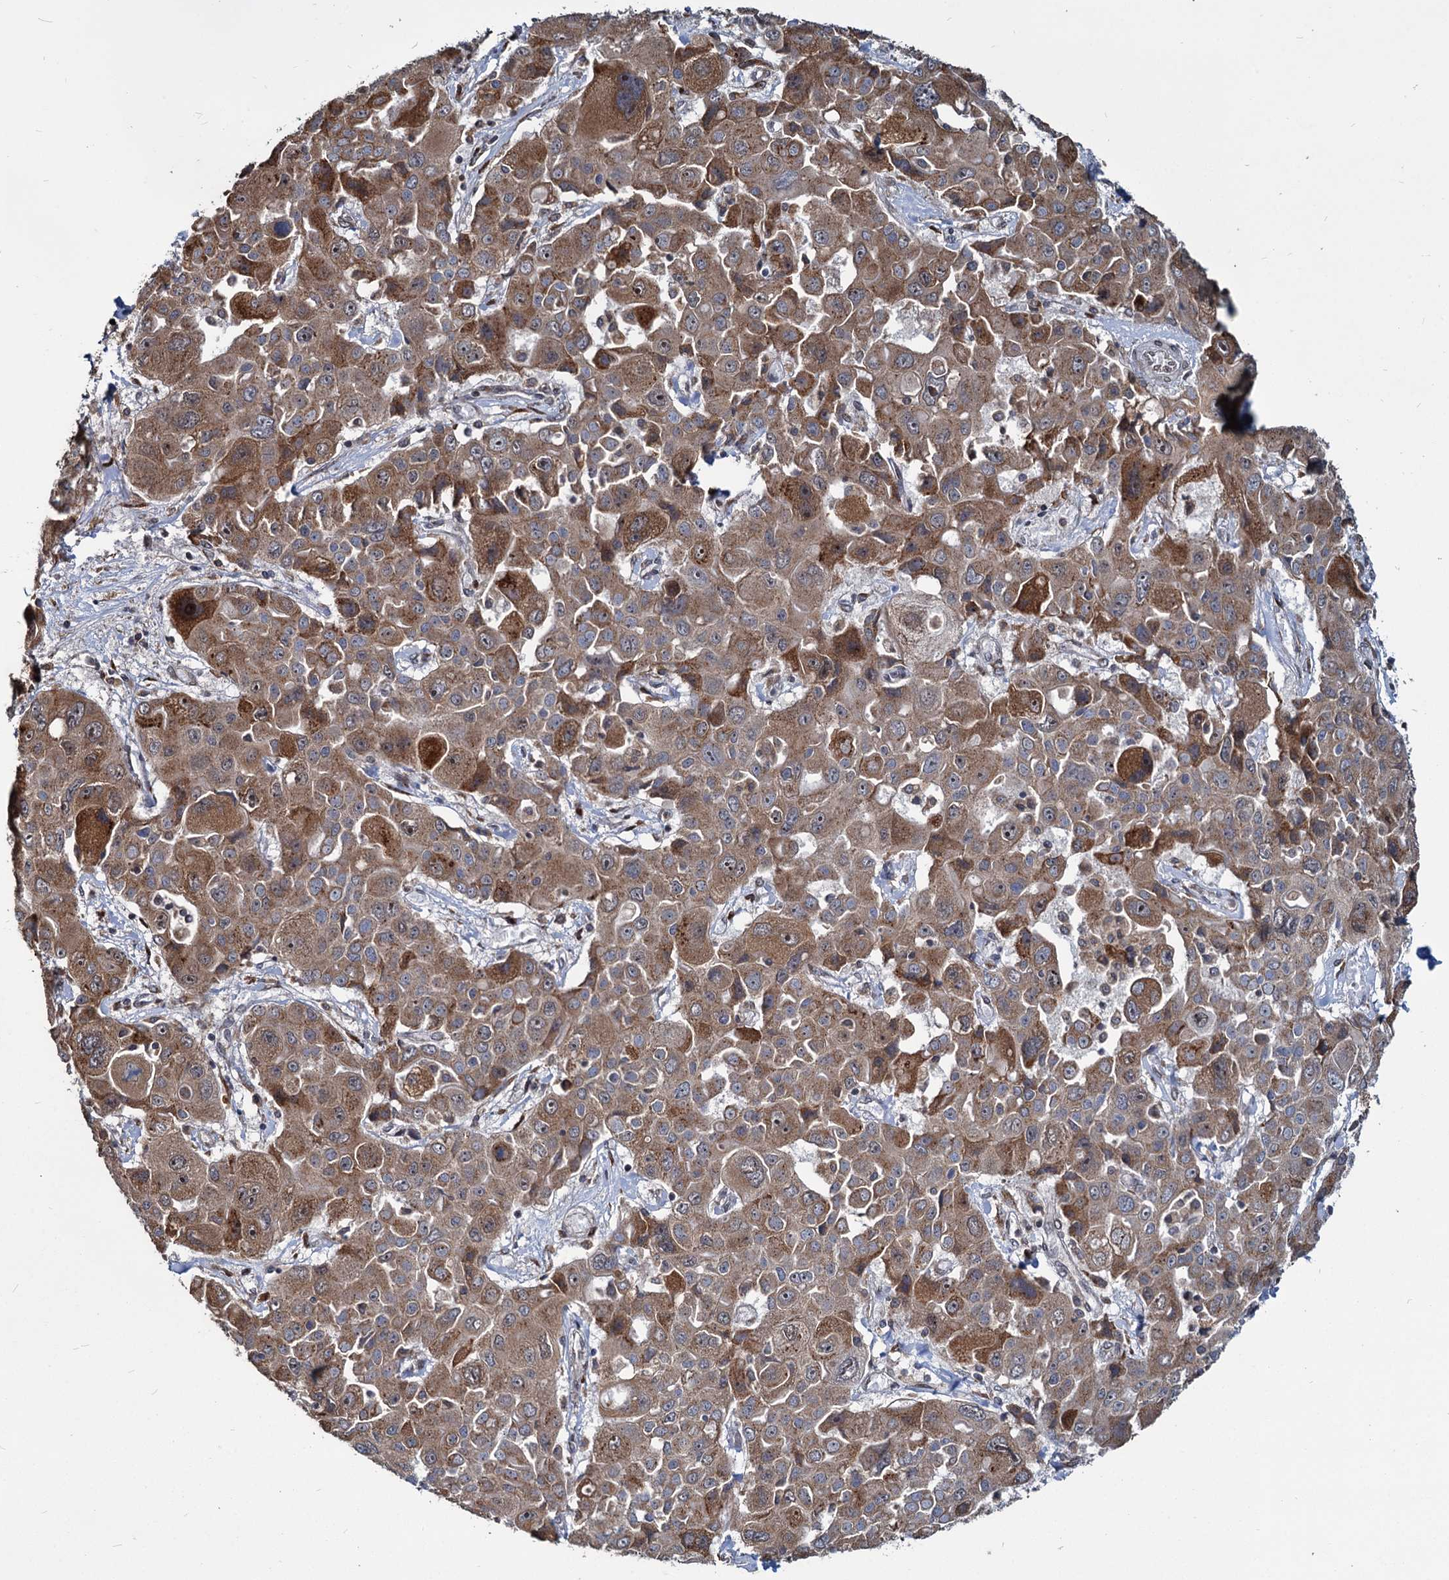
{"staining": {"intensity": "moderate", "quantity": ">75%", "location": "cytoplasmic/membranous"}, "tissue": "liver cancer", "cell_type": "Tumor cells", "image_type": "cancer", "snomed": [{"axis": "morphology", "description": "Cholangiocarcinoma"}, {"axis": "topography", "description": "Liver"}], "caption": "A brown stain labels moderate cytoplasmic/membranous positivity of a protein in cholangiocarcinoma (liver) tumor cells. The protein is stained brown, and the nuclei are stained in blue (DAB (3,3'-diaminobenzidine) IHC with brightfield microscopy, high magnification).", "gene": "SAAL1", "patient": {"sex": "male", "age": 67}}